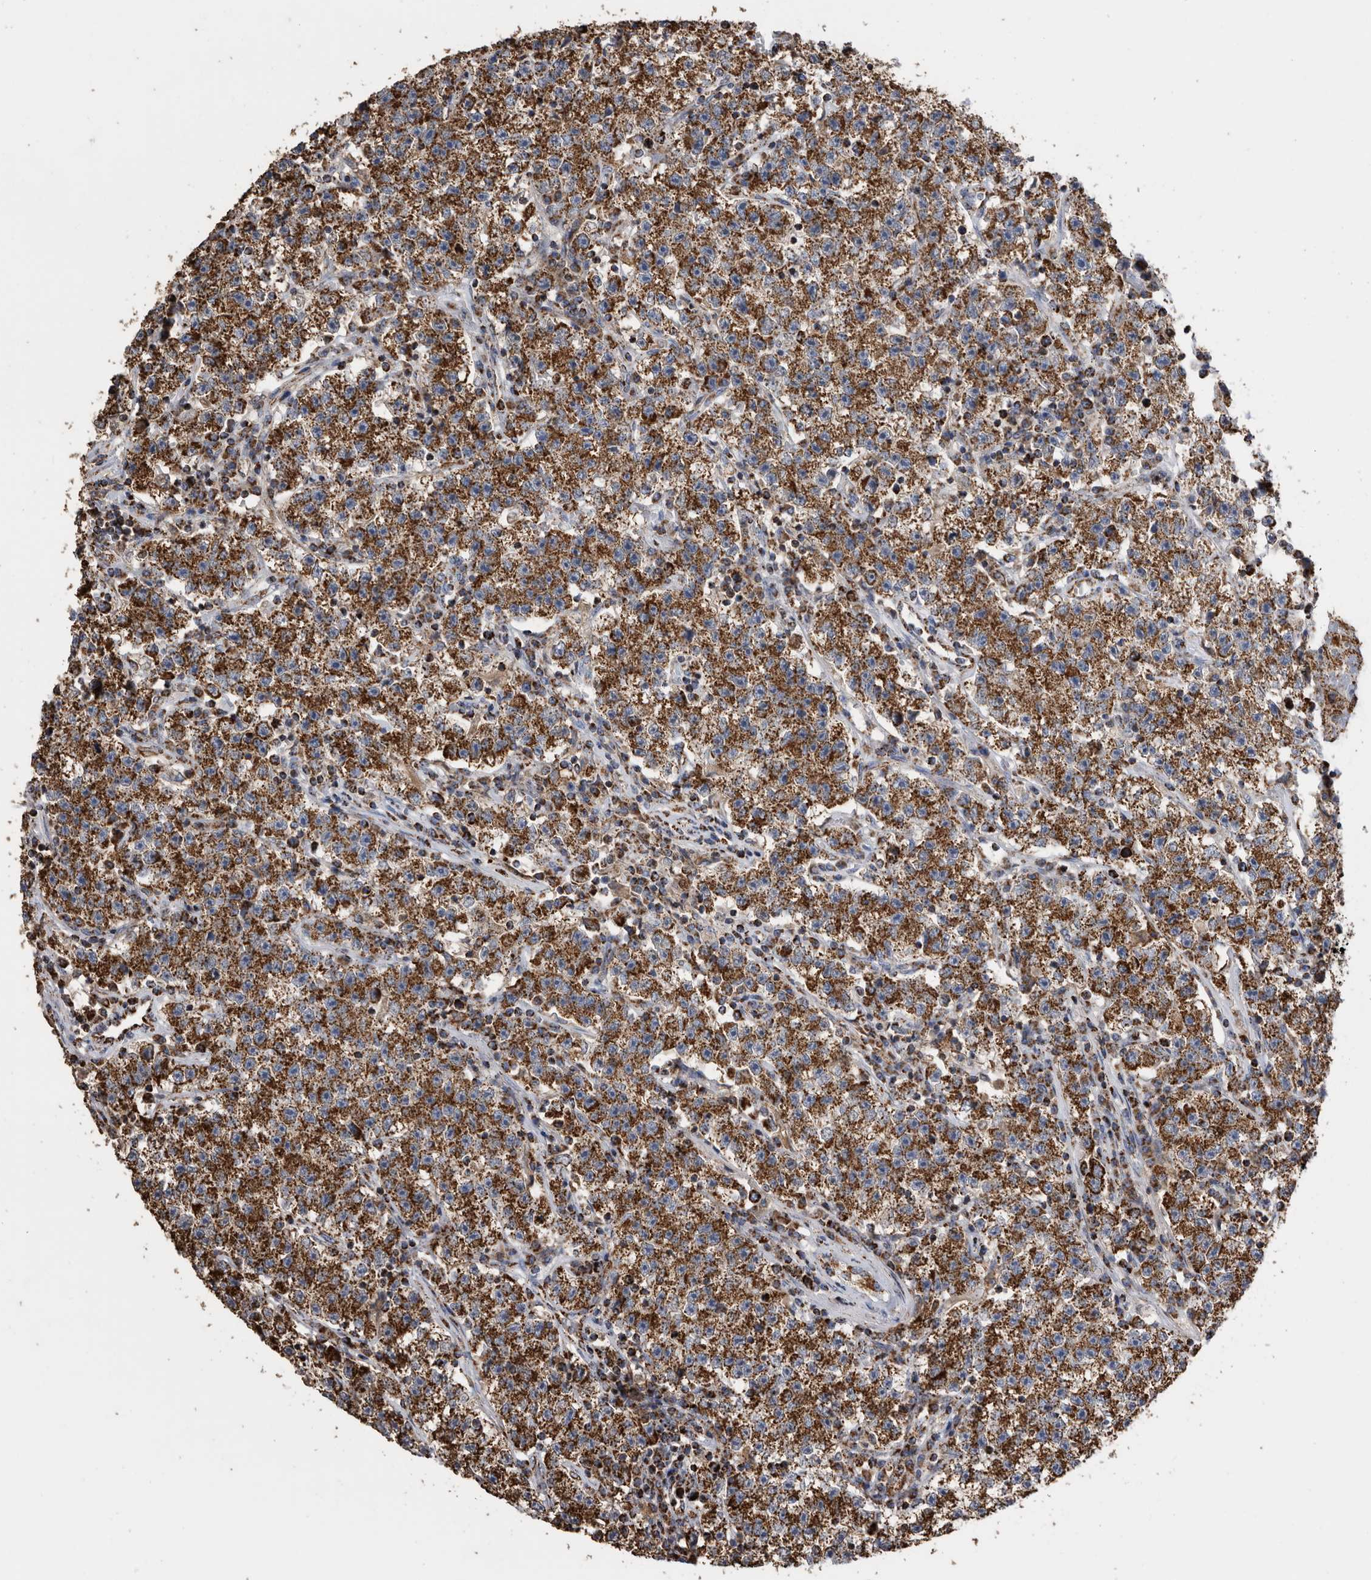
{"staining": {"intensity": "strong", "quantity": ">75%", "location": "cytoplasmic/membranous"}, "tissue": "testis cancer", "cell_type": "Tumor cells", "image_type": "cancer", "snomed": [{"axis": "morphology", "description": "Seminoma, NOS"}, {"axis": "topography", "description": "Testis"}], "caption": "Testis cancer stained for a protein (brown) exhibits strong cytoplasmic/membranous positive staining in approximately >75% of tumor cells.", "gene": "WFDC1", "patient": {"sex": "male", "age": 22}}